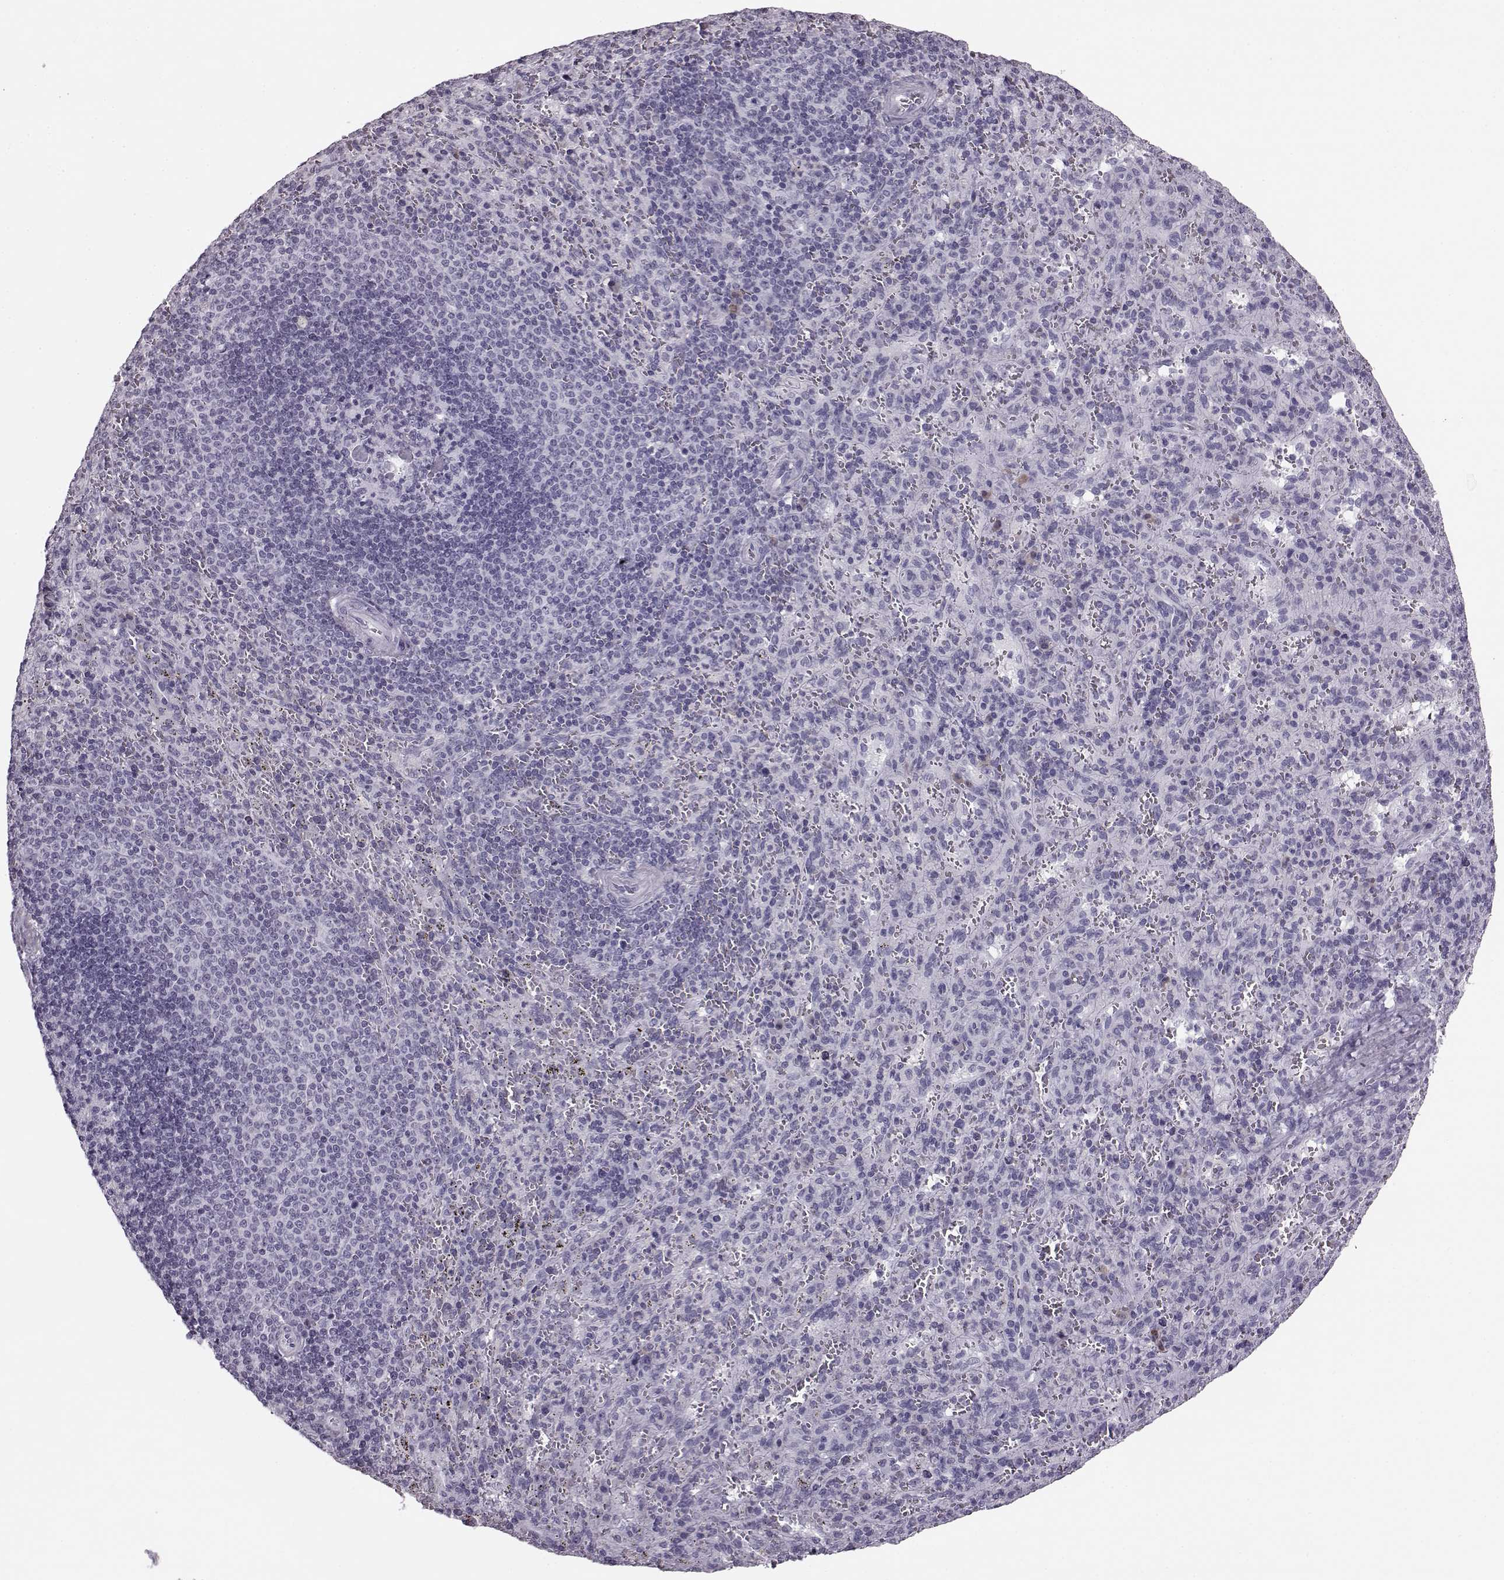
{"staining": {"intensity": "negative", "quantity": "none", "location": "none"}, "tissue": "spleen", "cell_type": "Cells in red pulp", "image_type": "normal", "snomed": [{"axis": "morphology", "description": "Normal tissue, NOS"}, {"axis": "topography", "description": "Spleen"}], "caption": "Immunohistochemical staining of normal spleen displays no significant staining in cells in red pulp.", "gene": "JSRP1", "patient": {"sex": "male", "age": 57}}